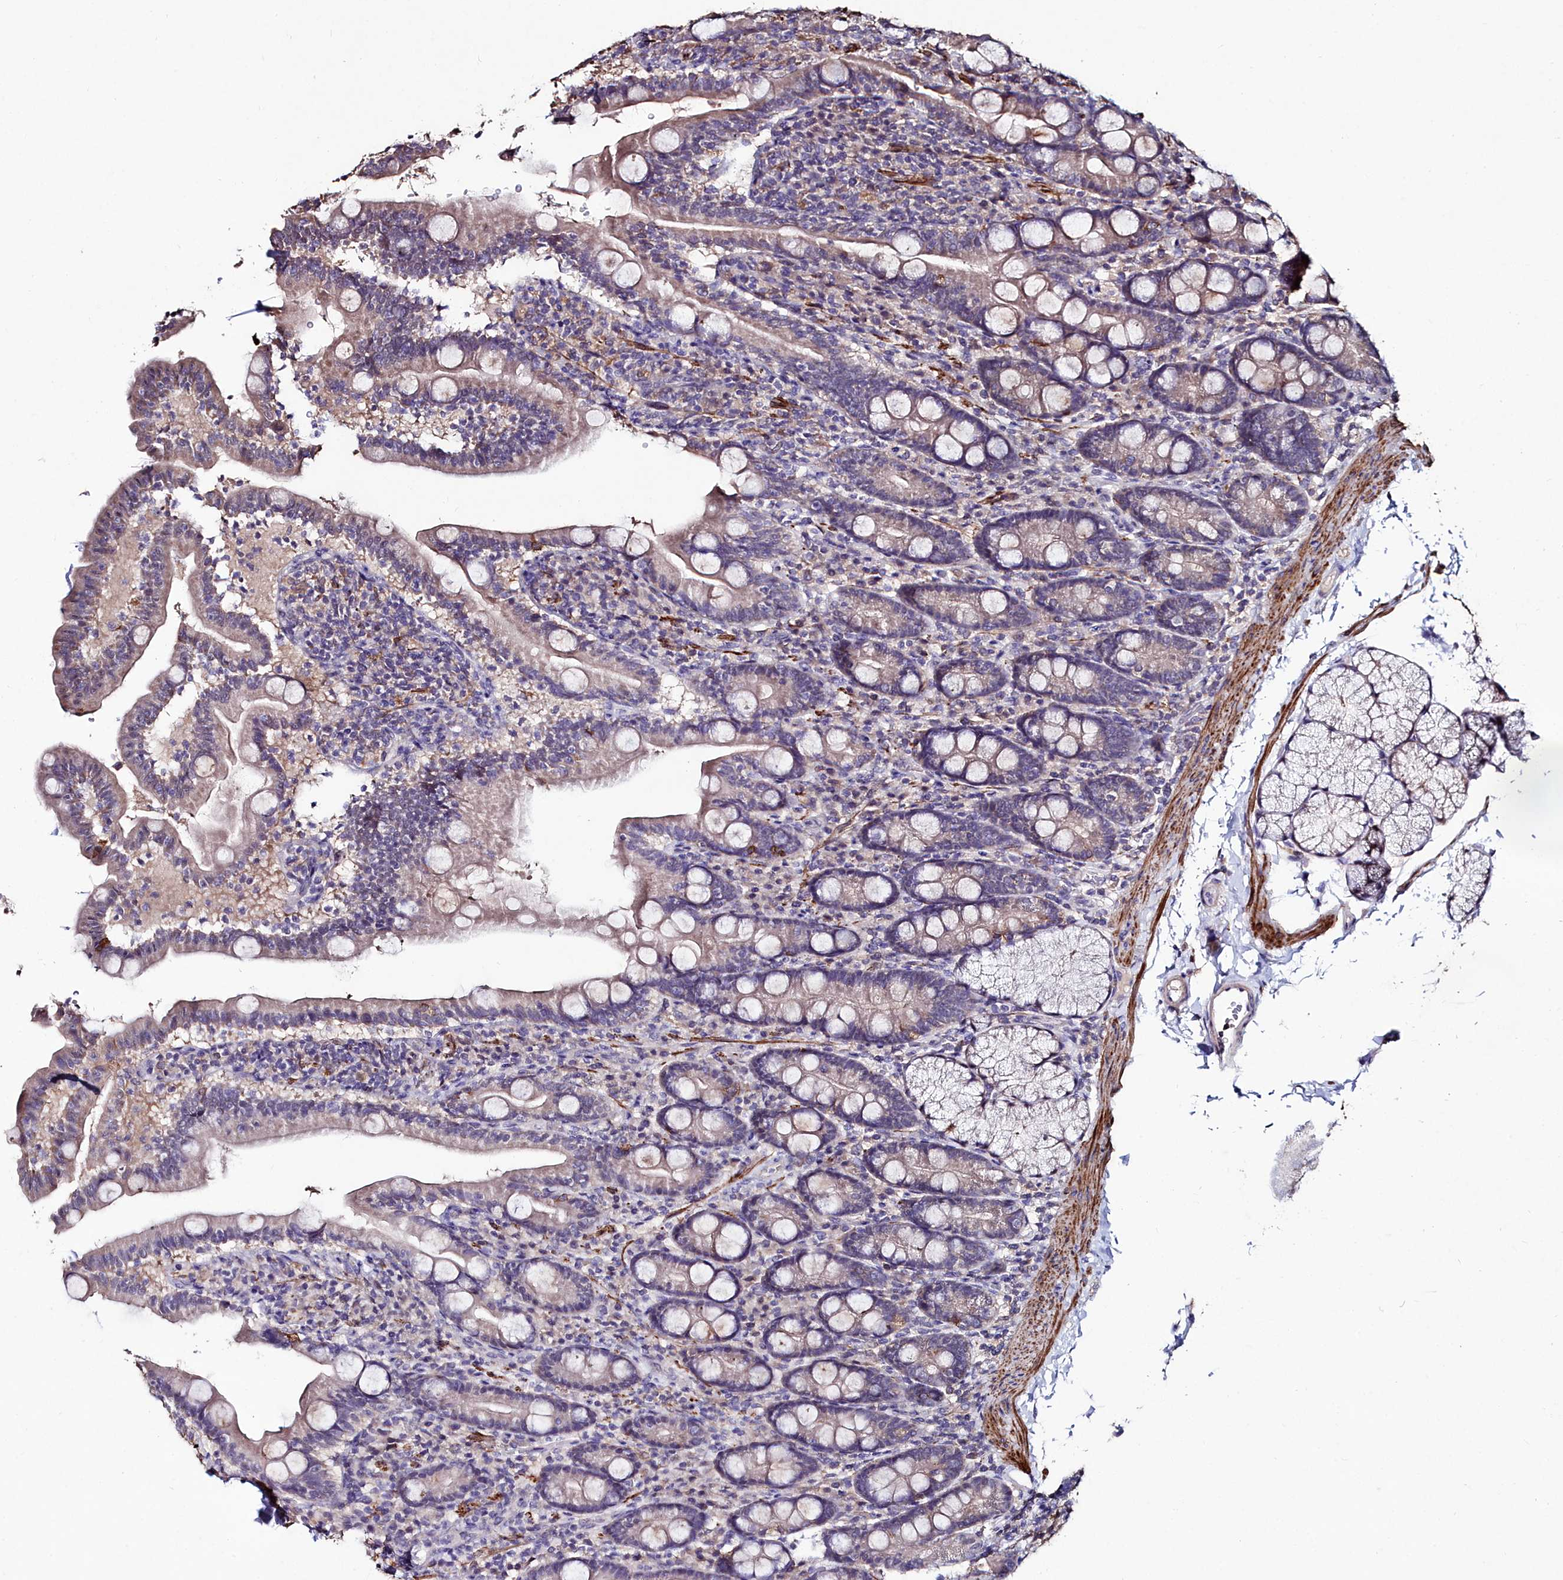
{"staining": {"intensity": "weak", "quantity": "25%-75%", "location": "cytoplasmic/membranous"}, "tissue": "duodenum", "cell_type": "Glandular cells", "image_type": "normal", "snomed": [{"axis": "morphology", "description": "Normal tissue, NOS"}, {"axis": "topography", "description": "Duodenum"}], "caption": "An image showing weak cytoplasmic/membranous staining in about 25%-75% of glandular cells in unremarkable duodenum, as visualized by brown immunohistochemical staining.", "gene": "AMBRA1", "patient": {"sex": "male", "age": 35}}